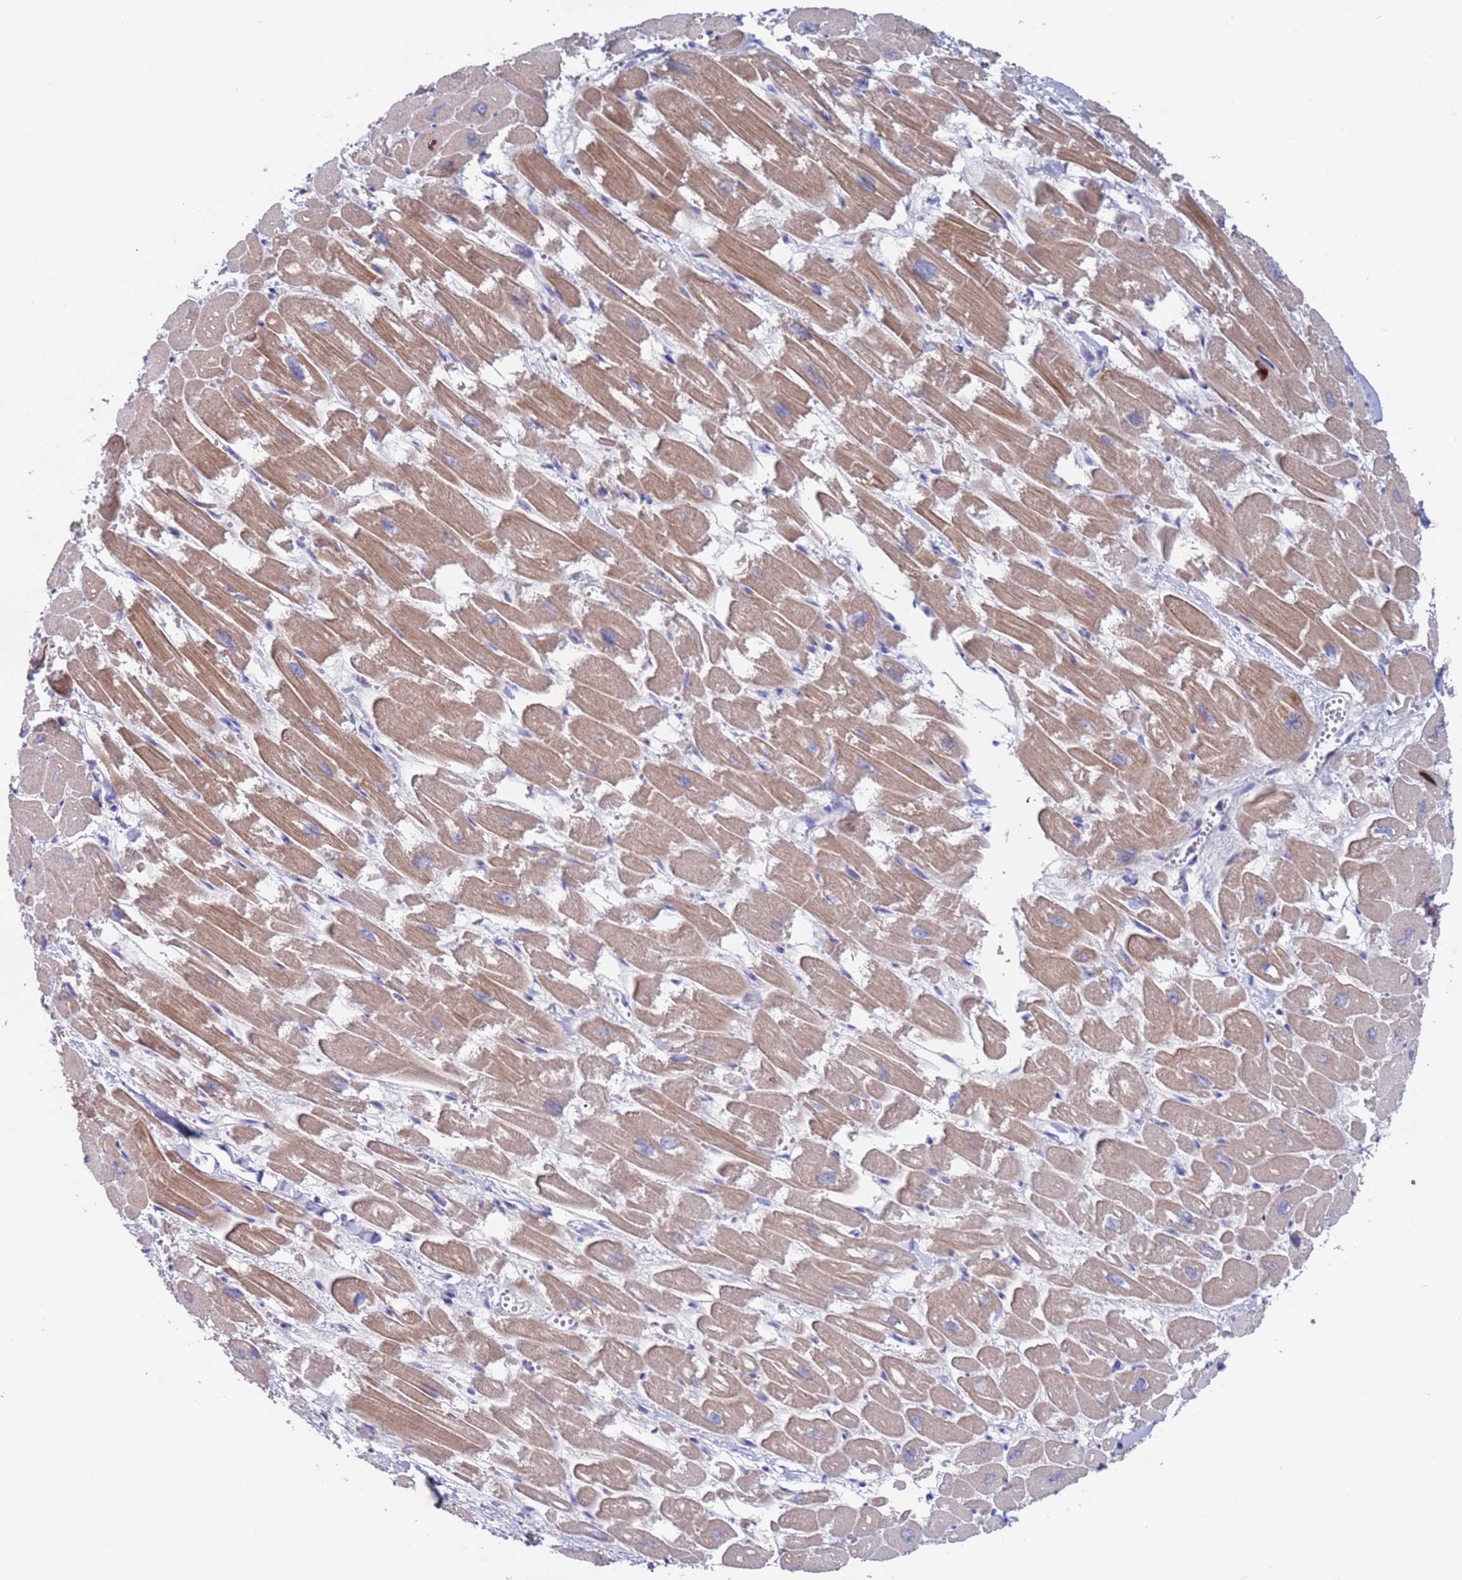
{"staining": {"intensity": "strong", "quantity": "25%-75%", "location": "cytoplasmic/membranous"}, "tissue": "heart muscle", "cell_type": "Cardiomyocytes", "image_type": "normal", "snomed": [{"axis": "morphology", "description": "Normal tissue, NOS"}, {"axis": "topography", "description": "Heart"}], "caption": "Cardiomyocytes exhibit high levels of strong cytoplasmic/membranous positivity in approximately 25%-75% of cells in normal heart muscle. The staining was performed using DAB (3,3'-diaminobenzidine) to visualize the protein expression in brown, while the nuclei were stained in blue with hematoxylin (Magnification: 20x).", "gene": "FBXO27", "patient": {"sex": "male", "age": 54}}